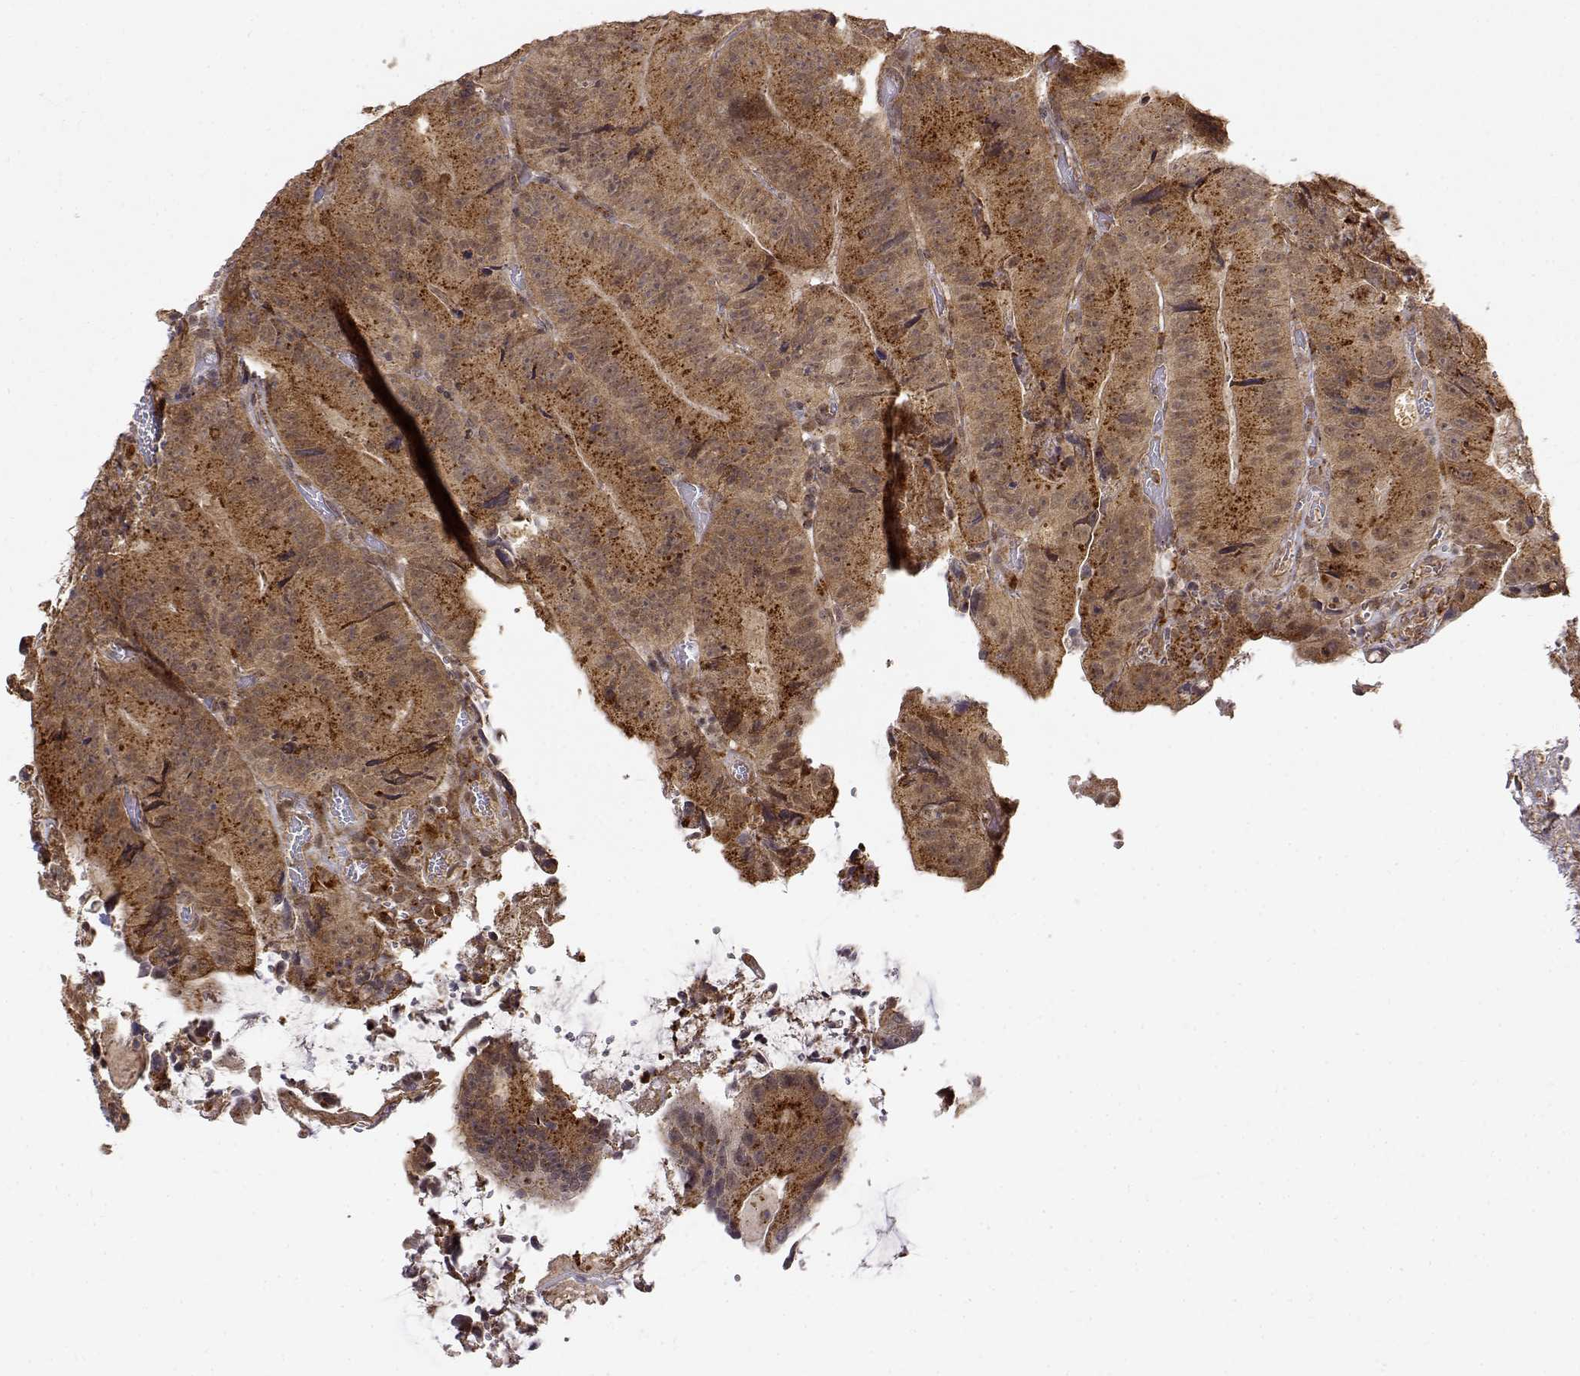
{"staining": {"intensity": "moderate", "quantity": ">75%", "location": "cytoplasmic/membranous"}, "tissue": "colorectal cancer", "cell_type": "Tumor cells", "image_type": "cancer", "snomed": [{"axis": "morphology", "description": "Adenocarcinoma, NOS"}, {"axis": "topography", "description": "Colon"}], "caption": "About >75% of tumor cells in colorectal cancer reveal moderate cytoplasmic/membranous protein staining as visualized by brown immunohistochemical staining.", "gene": "RNF13", "patient": {"sex": "female", "age": 86}}